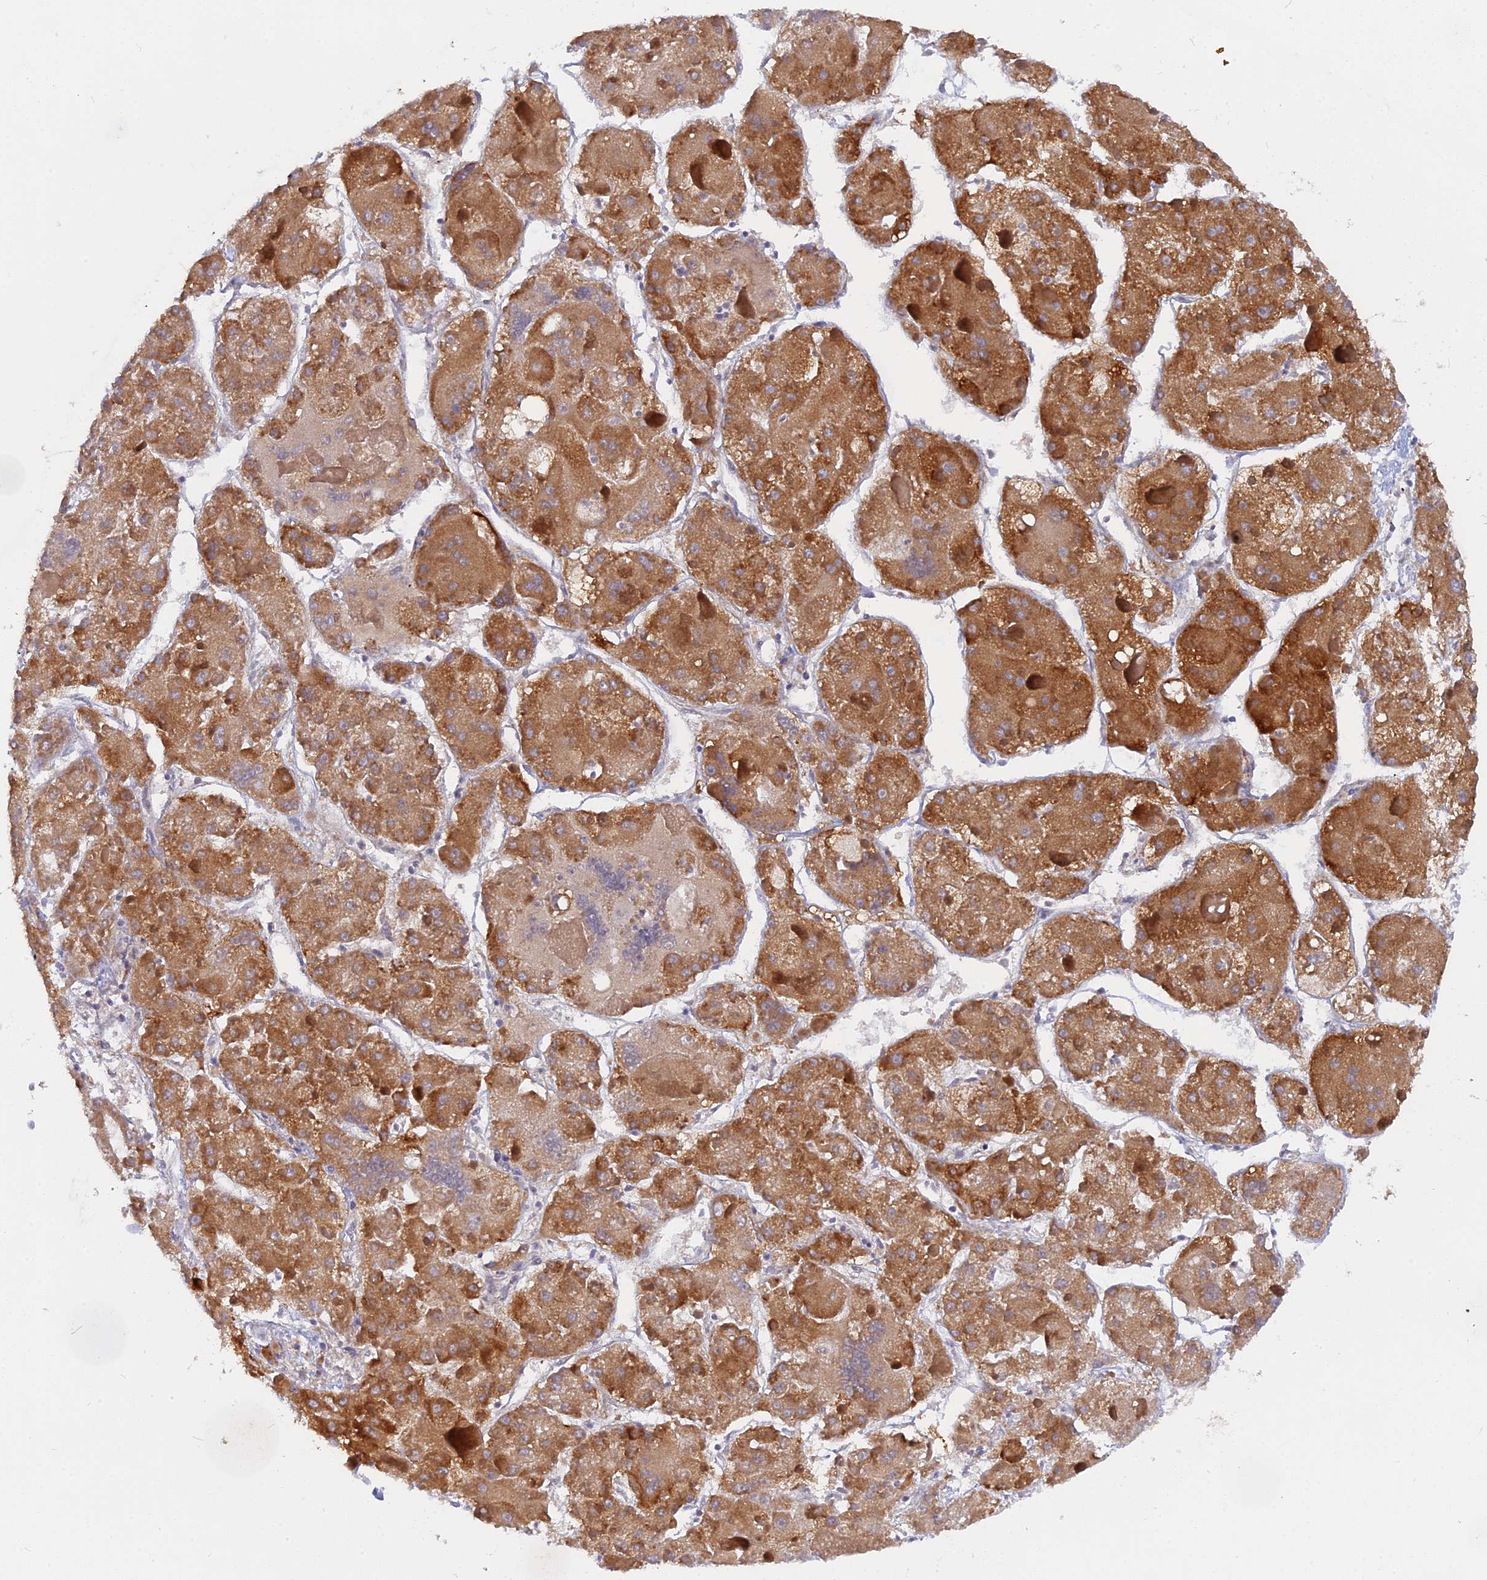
{"staining": {"intensity": "moderate", "quantity": ">75%", "location": "cytoplasmic/membranous"}, "tissue": "liver cancer", "cell_type": "Tumor cells", "image_type": "cancer", "snomed": [{"axis": "morphology", "description": "Carcinoma, Hepatocellular, NOS"}, {"axis": "topography", "description": "Liver"}], "caption": "An image showing moderate cytoplasmic/membranous staining in approximately >75% of tumor cells in liver hepatocellular carcinoma, as visualized by brown immunohistochemical staining.", "gene": "TLCD1", "patient": {"sex": "female", "age": 73}}